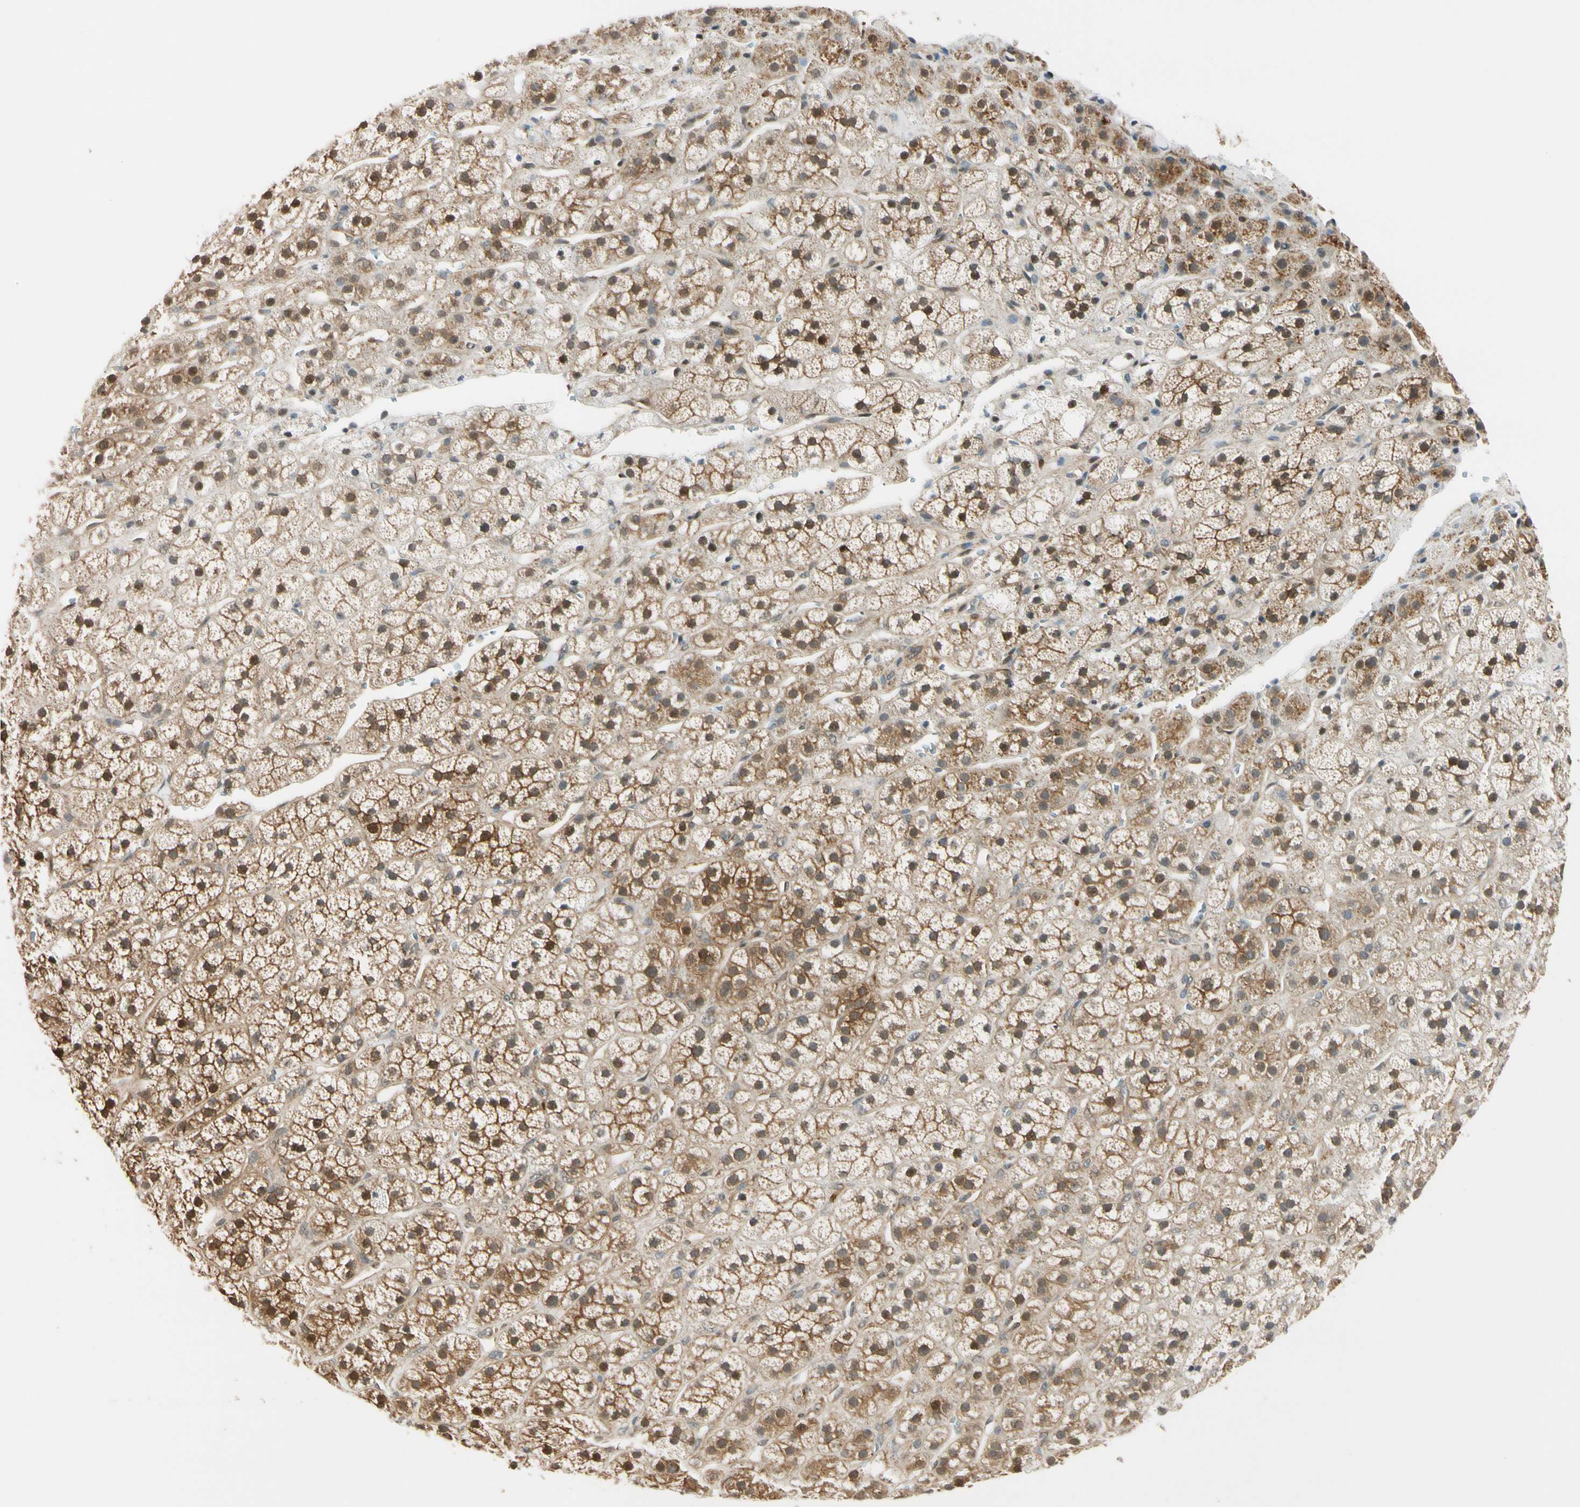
{"staining": {"intensity": "moderate", "quantity": ">75%", "location": "cytoplasmic/membranous"}, "tissue": "adrenal gland", "cell_type": "Glandular cells", "image_type": "normal", "snomed": [{"axis": "morphology", "description": "Normal tissue, NOS"}, {"axis": "topography", "description": "Adrenal gland"}], "caption": "DAB (3,3'-diaminobenzidine) immunohistochemical staining of unremarkable adrenal gland demonstrates moderate cytoplasmic/membranous protein positivity in about >75% of glandular cells. Nuclei are stained in blue.", "gene": "RASGRF1", "patient": {"sex": "male", "age": 56}}